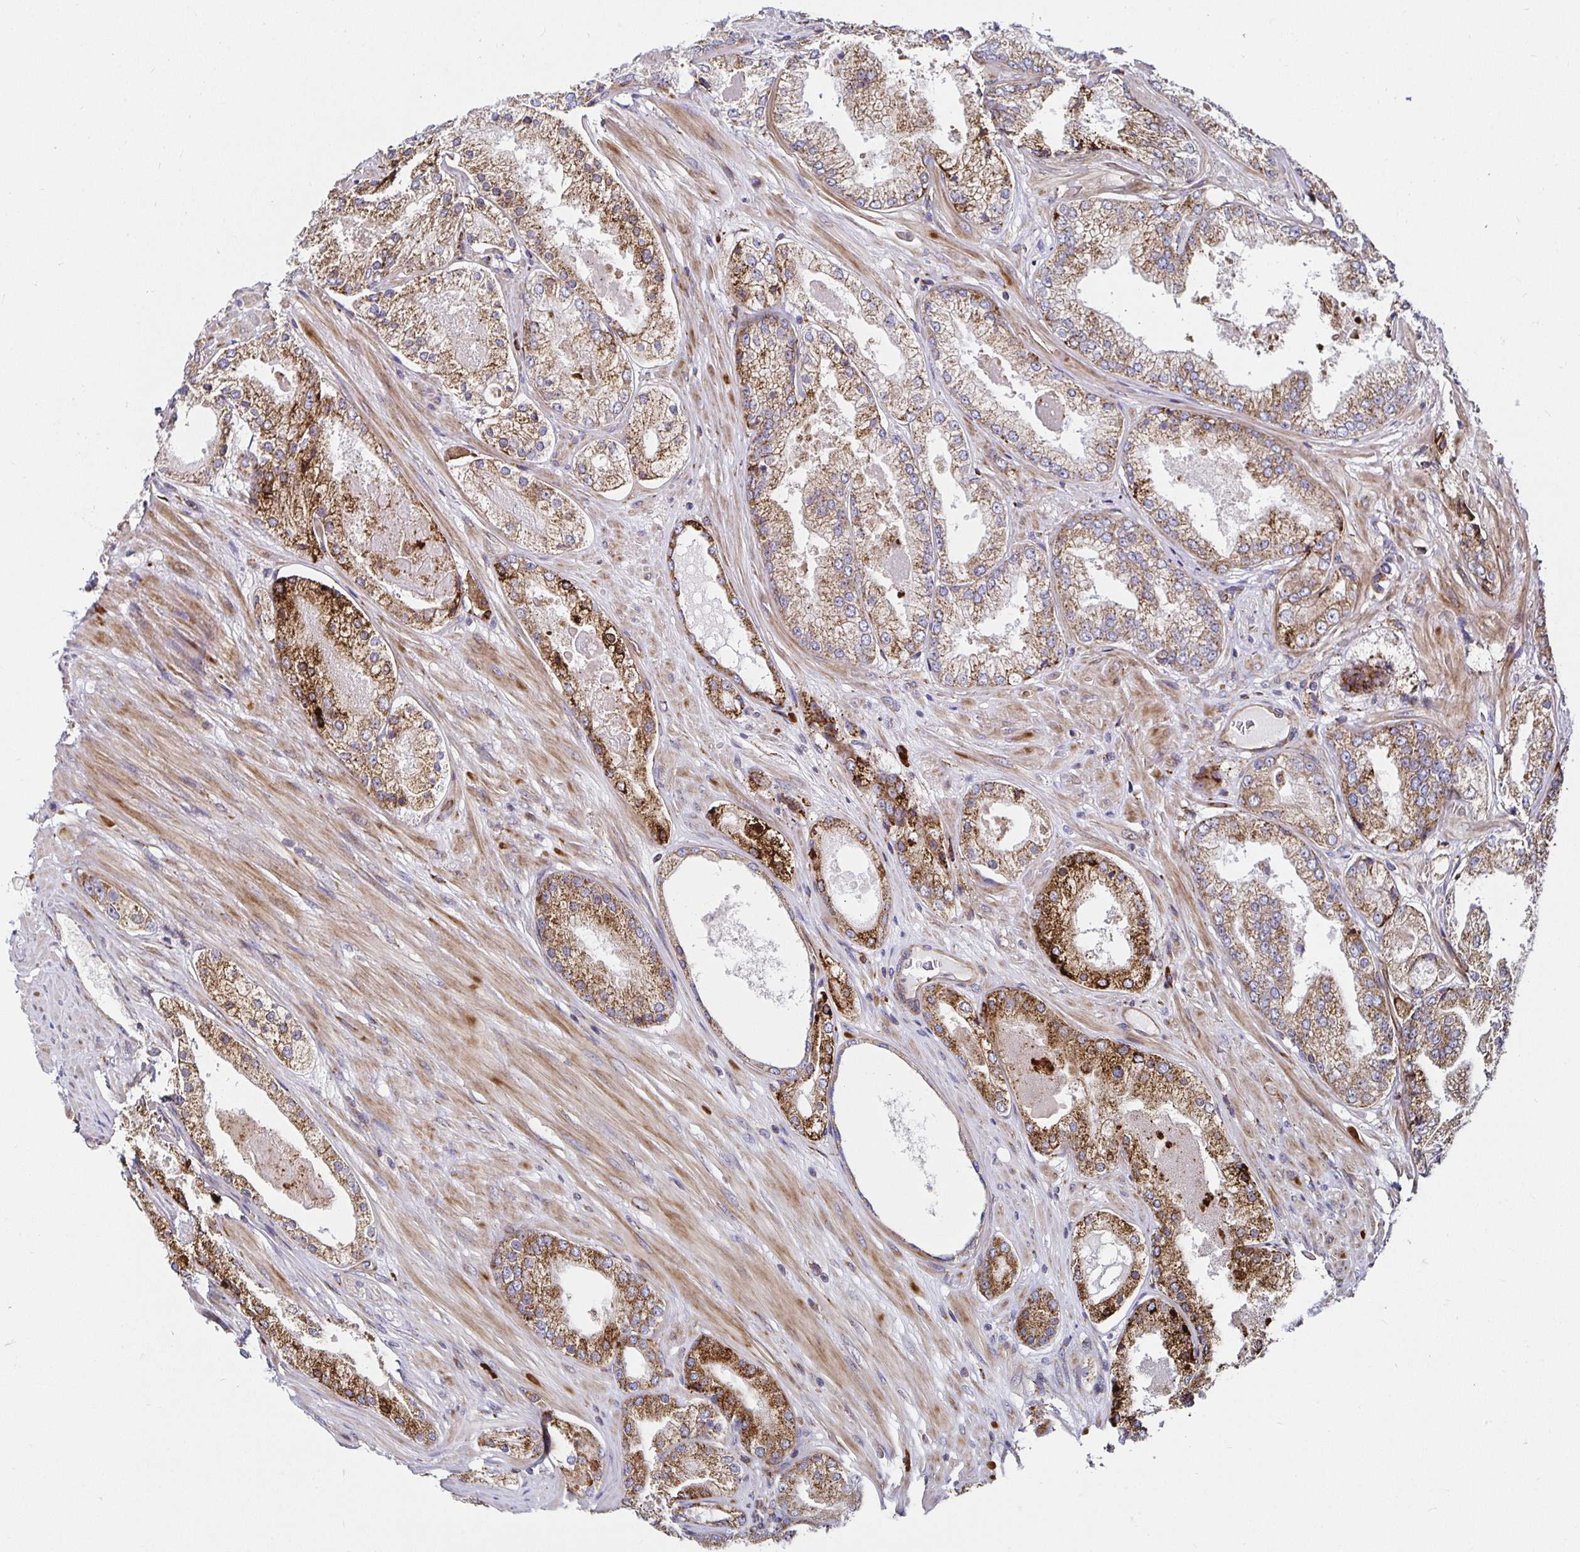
{"staining": {"intensity": "moderate", "quantity": ">75%", "location": "cytoplasmic/membranous"}, "tissue": "prostate cancer", "cell_type": "Tumor cells", "image_type": "cancer", "snomed": [{"axis": "morphology", "description": "Adenocarcinoma, Low grade"}, {"axis": "topography", "description": "Prostate"}], "caption": "The histopathology image shows immunohistochemical staining of adenocarcinoma (low-grade) (prostate). There is moderate cytoplasmic/membranous staining is seen in about >75% of tumor cells.", "gene": "SMYD3", "patient": {"sex": "male", "age": 68}}